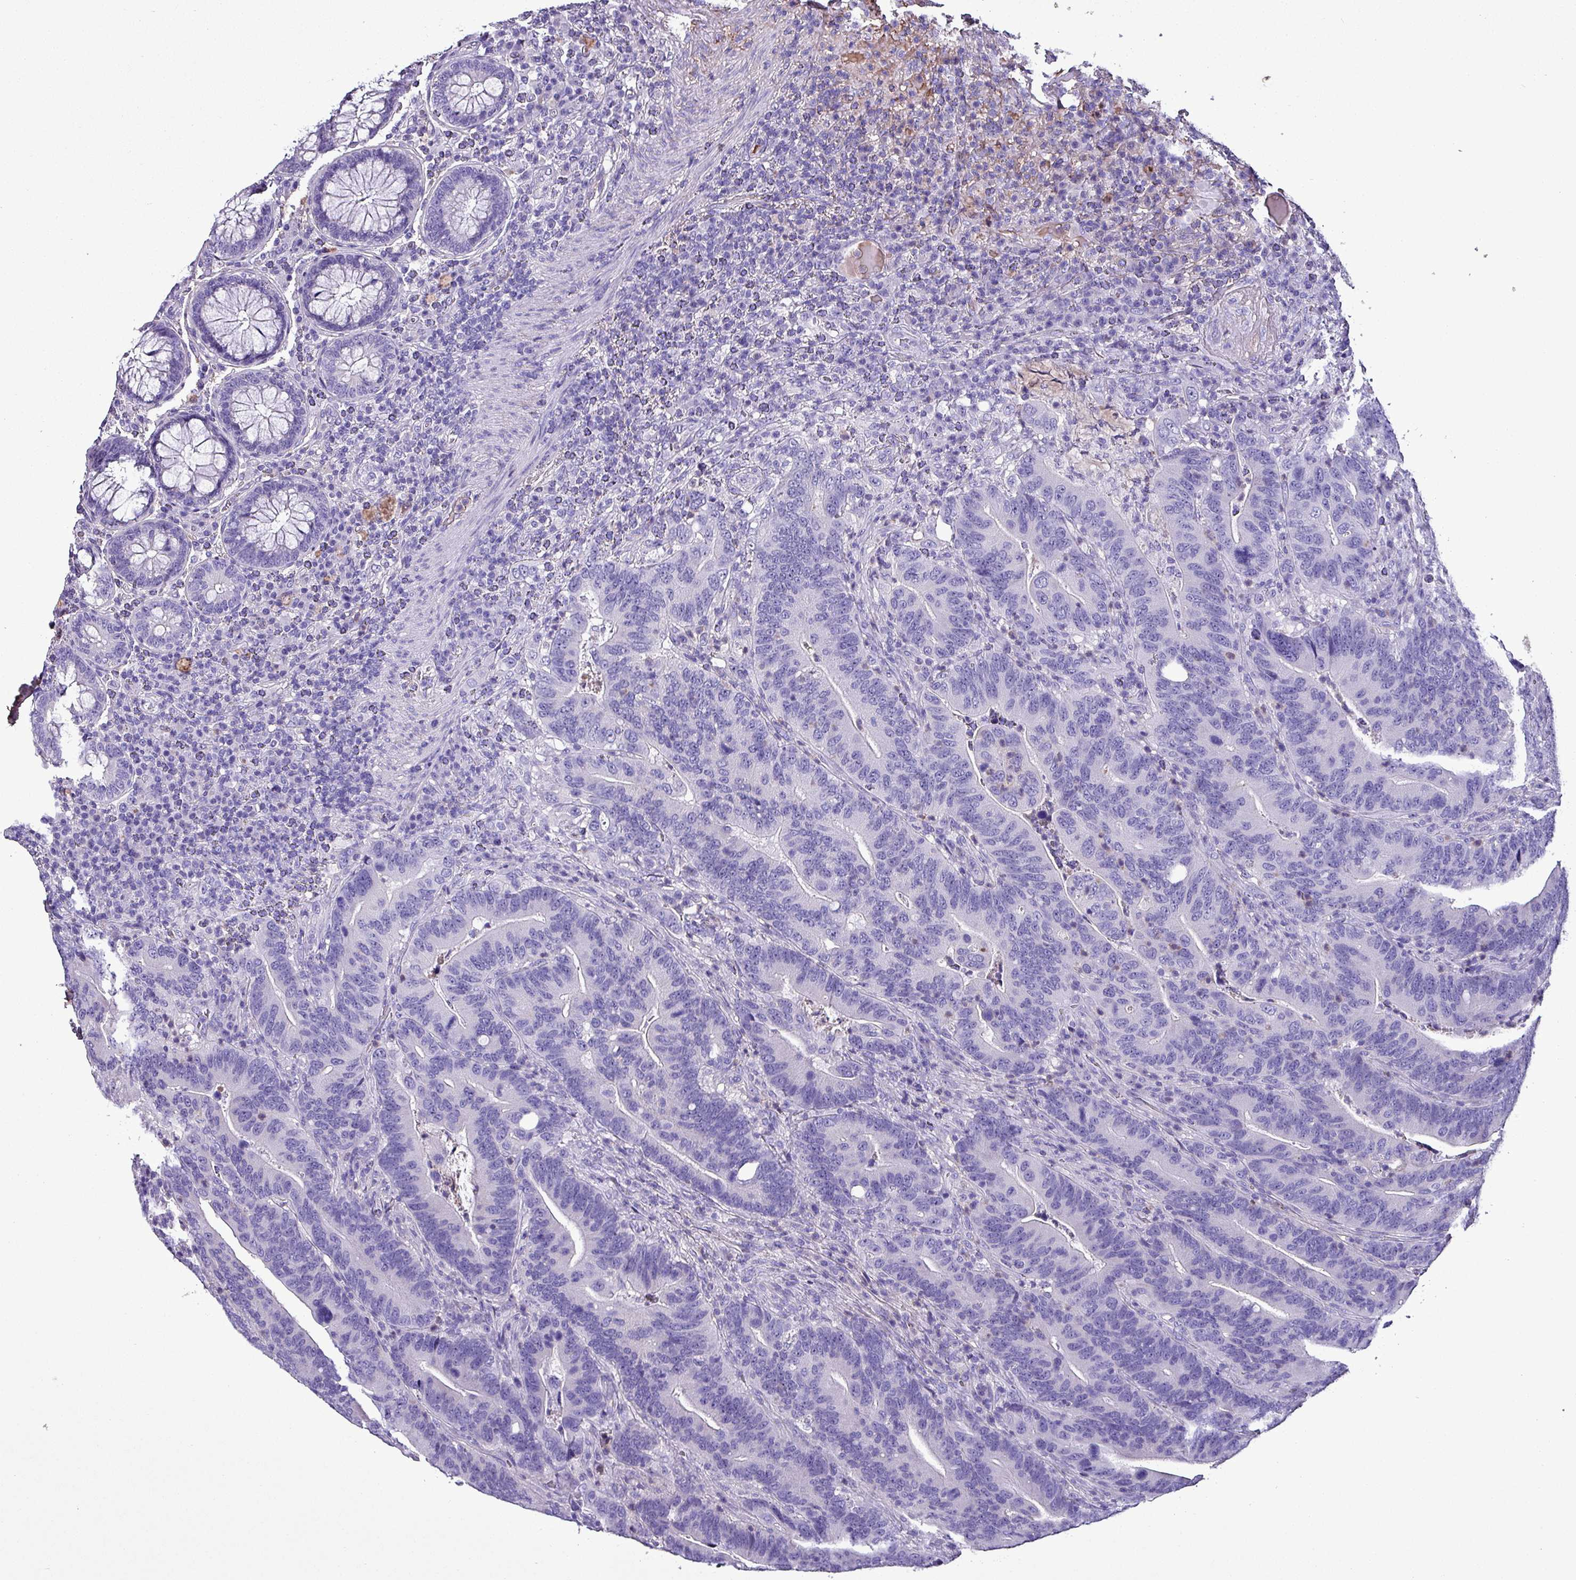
{"staining": {"intensity": "negative", "quantity": "none", "location": "none"}, "tissue": "colorectal cancer", "cell_type": "Tumor cells", "image_type": "cancer", "snomed": [{"axis": "morphology", "description": "Adenocarcinoma, NOS"}, {"axis": "topography", "description": "Colon"}], "caption": "Protein analysis of colorectal cancer exhibits no significant staining in tumor cells. (Stains: DAB IHC with hematoxylin counter stain, Microscopy: brightfield microscopy at high magnification).", "gene": "HP", "patient": {"sex": "female", "age": 66}}